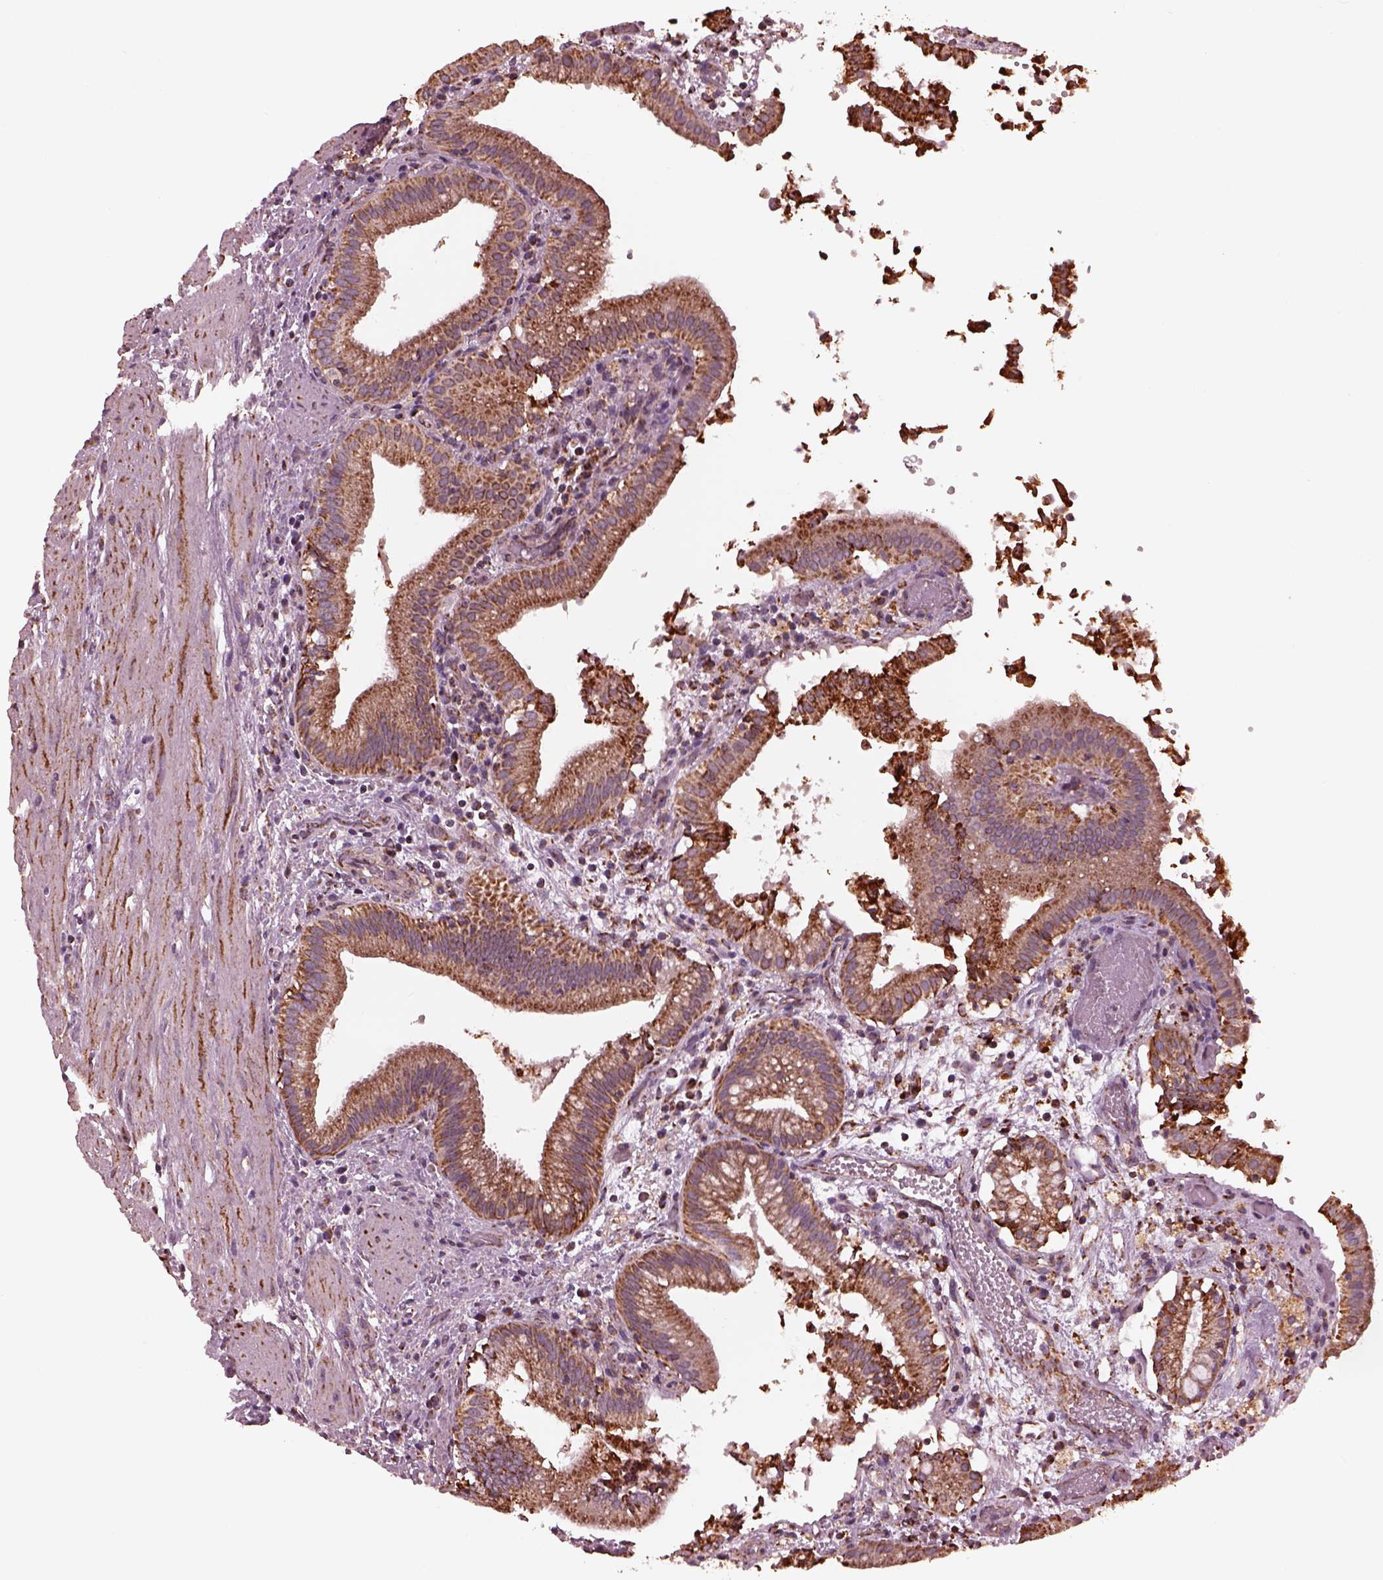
{"staining": {"intensity": "strong", "quantity": ">75%", "location": "cytoplasmic/membranous"}, "tissue": "gallbladder", "cell_type": "Glandular cells", "image_type": "normal", "snomed": [{"axis": "morphology", "description": "Normal tissue, NOS"}, {"axis": "topography", "description": "Gallbladder"}], "caption": "DAB immunohistochemical staining of benign gallbladder exhibits strong cytoplasmic/membranous protein staining in approximately >75% of glandular cells. Using DAB (3,3'-diaminobenzidine) (brown) and hematoxylin (blue) stains, captured at high magnification using brightfield microscopy.", "gene": "NDUFB10", "patient": {"sex": "male", "age": 42}}